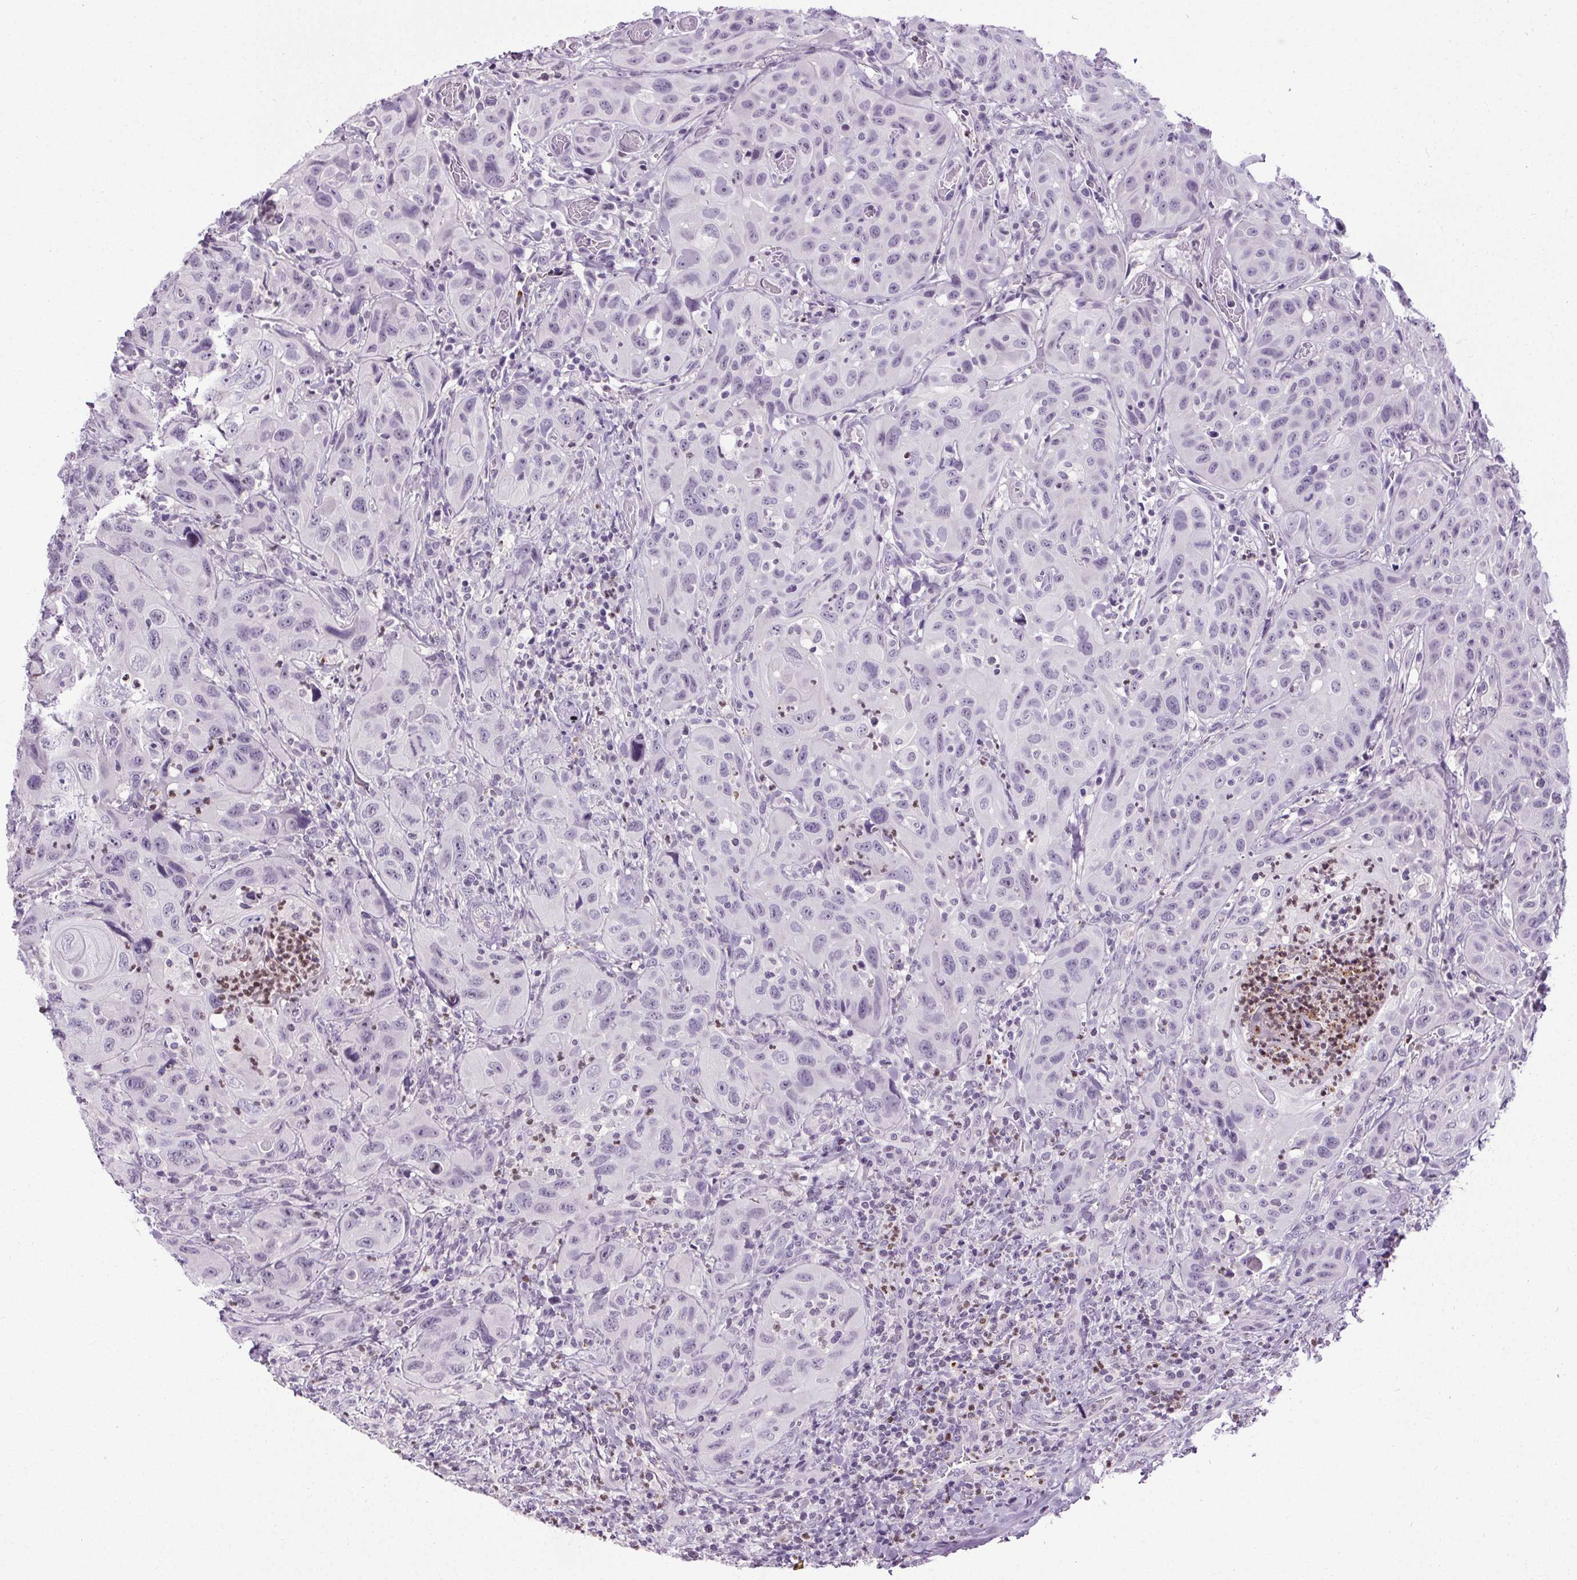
{"staining": {"intensity": "negative", "quantity": "none", "location": "none"}, "tissue": "head and neck cancer", "cell_type": "Tumor cells", "image_type": "cancer", "snomed": [{"axis": "morphology", "description": "Normal tissue, NOS"}, {"axis": "morphology", "description": "Squamous cell carcinoma, NOS"}, {"axis": "topography", "description": "Oral tissue"}, {"axis": "topography", "description": "Tounge, NOS"}, {"axis": "topography", "description": "Head-Neck"}], "caption": "Immunohistochemical staining of human head and neck cancer (squamous cell carcinoma) shows no significant positivity in tumor cells. Brightfield microscopy of IHC stained with DAB (brown) and hematoxylin (blue), captured at high magnification.", "gene": "TMEM240", "patient": {"sex": "male", "age": 62}}